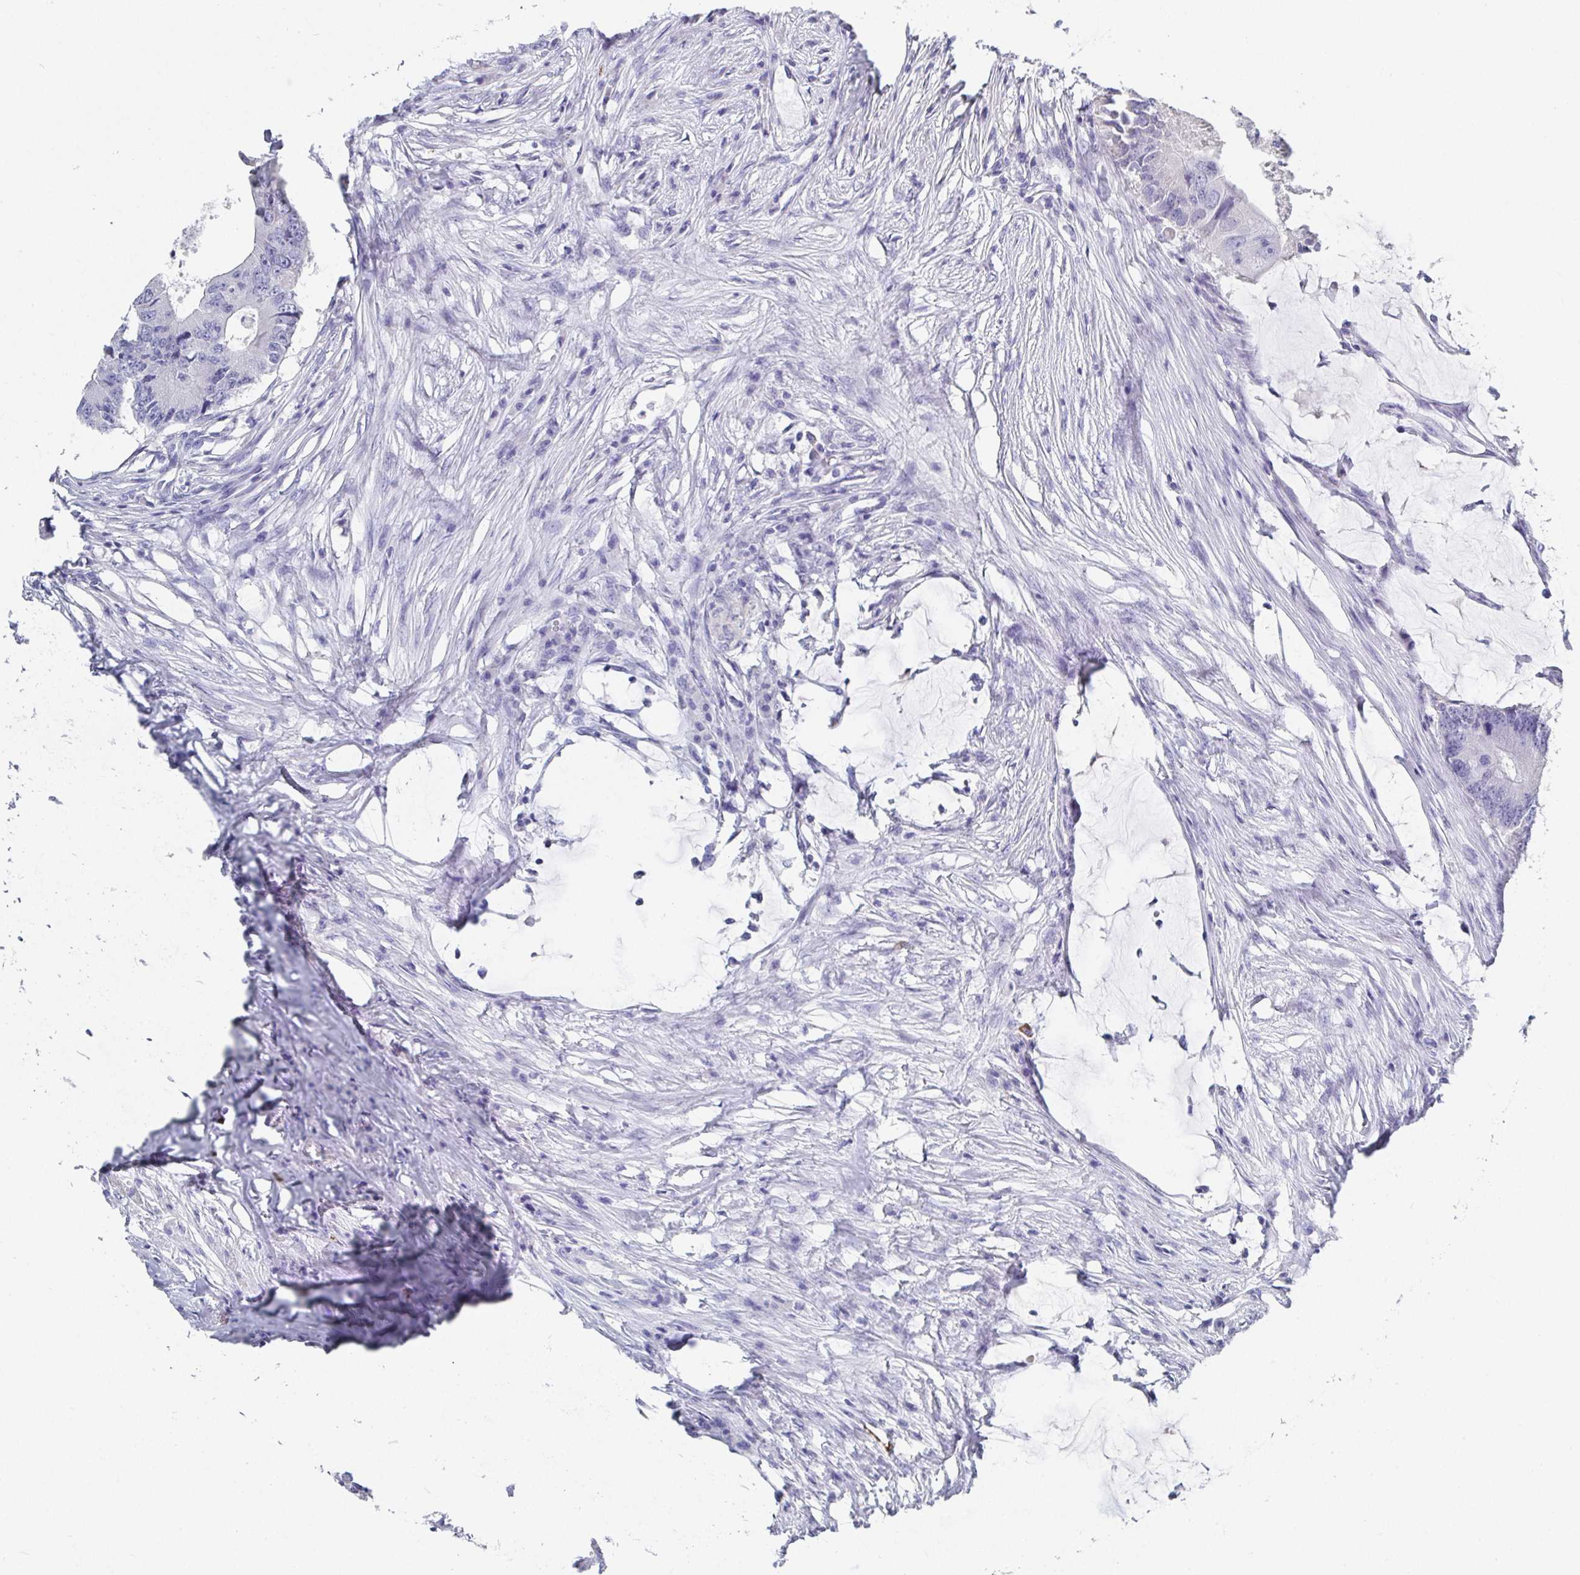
{"staining": {"intensity": "negative", "quantity": "none", "location": "none"}, "tissue": "colorectal cancer", "cell_type": "Tumor cells", "image_type": "cancer", "snomed": [{"axis": "morphology", "description": "Adenocarcinoma, NOS"}, {"axis": "topography", "description": "Colon"}], "caption": "IHC micrograph of neoplastic tissue: human adenocarcinoma (colorectal) stained with DAB demonstrates no significant protein staining in tumor cells. (DAB (3,3'-diaminobenzidine) IHC visualized using brightfield microscopy, high magnification).", "gene": "GRIA1", "patient": {"sex": "male", "age": 71}}